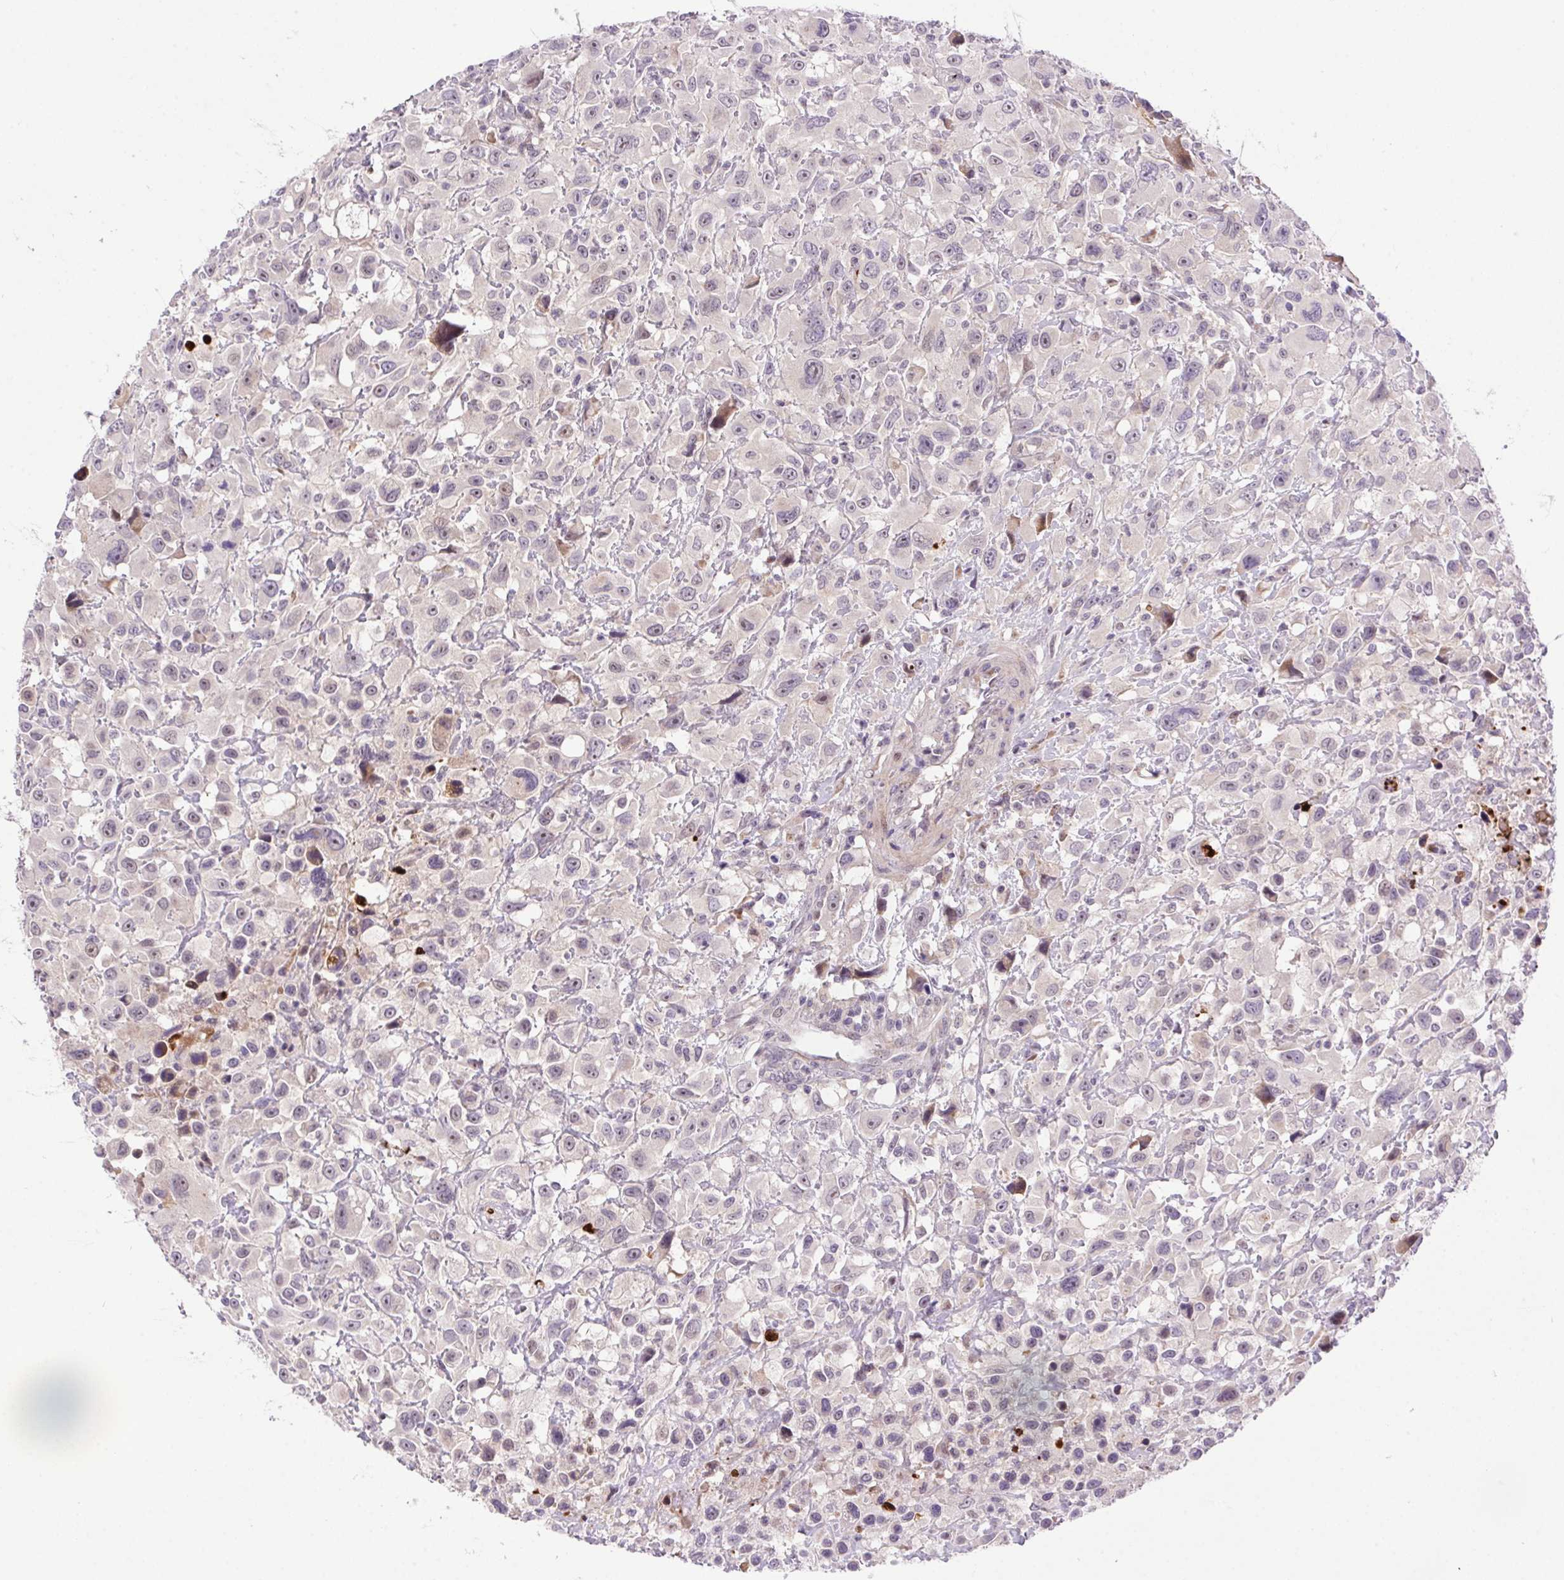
{"staining": {"intensity": "negative", "quantity": "none", "location": "none"}, "tissue": "head and neck cancer", "cell_type": "Tumor cells", "image_type": "cancer", "snomed": [{"axis": "morphology", "description": "Squamous cell carcinoma, NOS"}, {"axis": "morphology", "description": "Squamous cell carcinoma, metastatic, NOS"}, {"axis": "topography", "description": "Oral tissue"}, {"axis": "topography", "description": "Head-Neck"}], "caption": "Tumor cells are negative for brown protein staining in squamous cell carcinoma (head and neck).", "gene": "LRRTM1", "patient": {"sex": "female", "age": 85}}